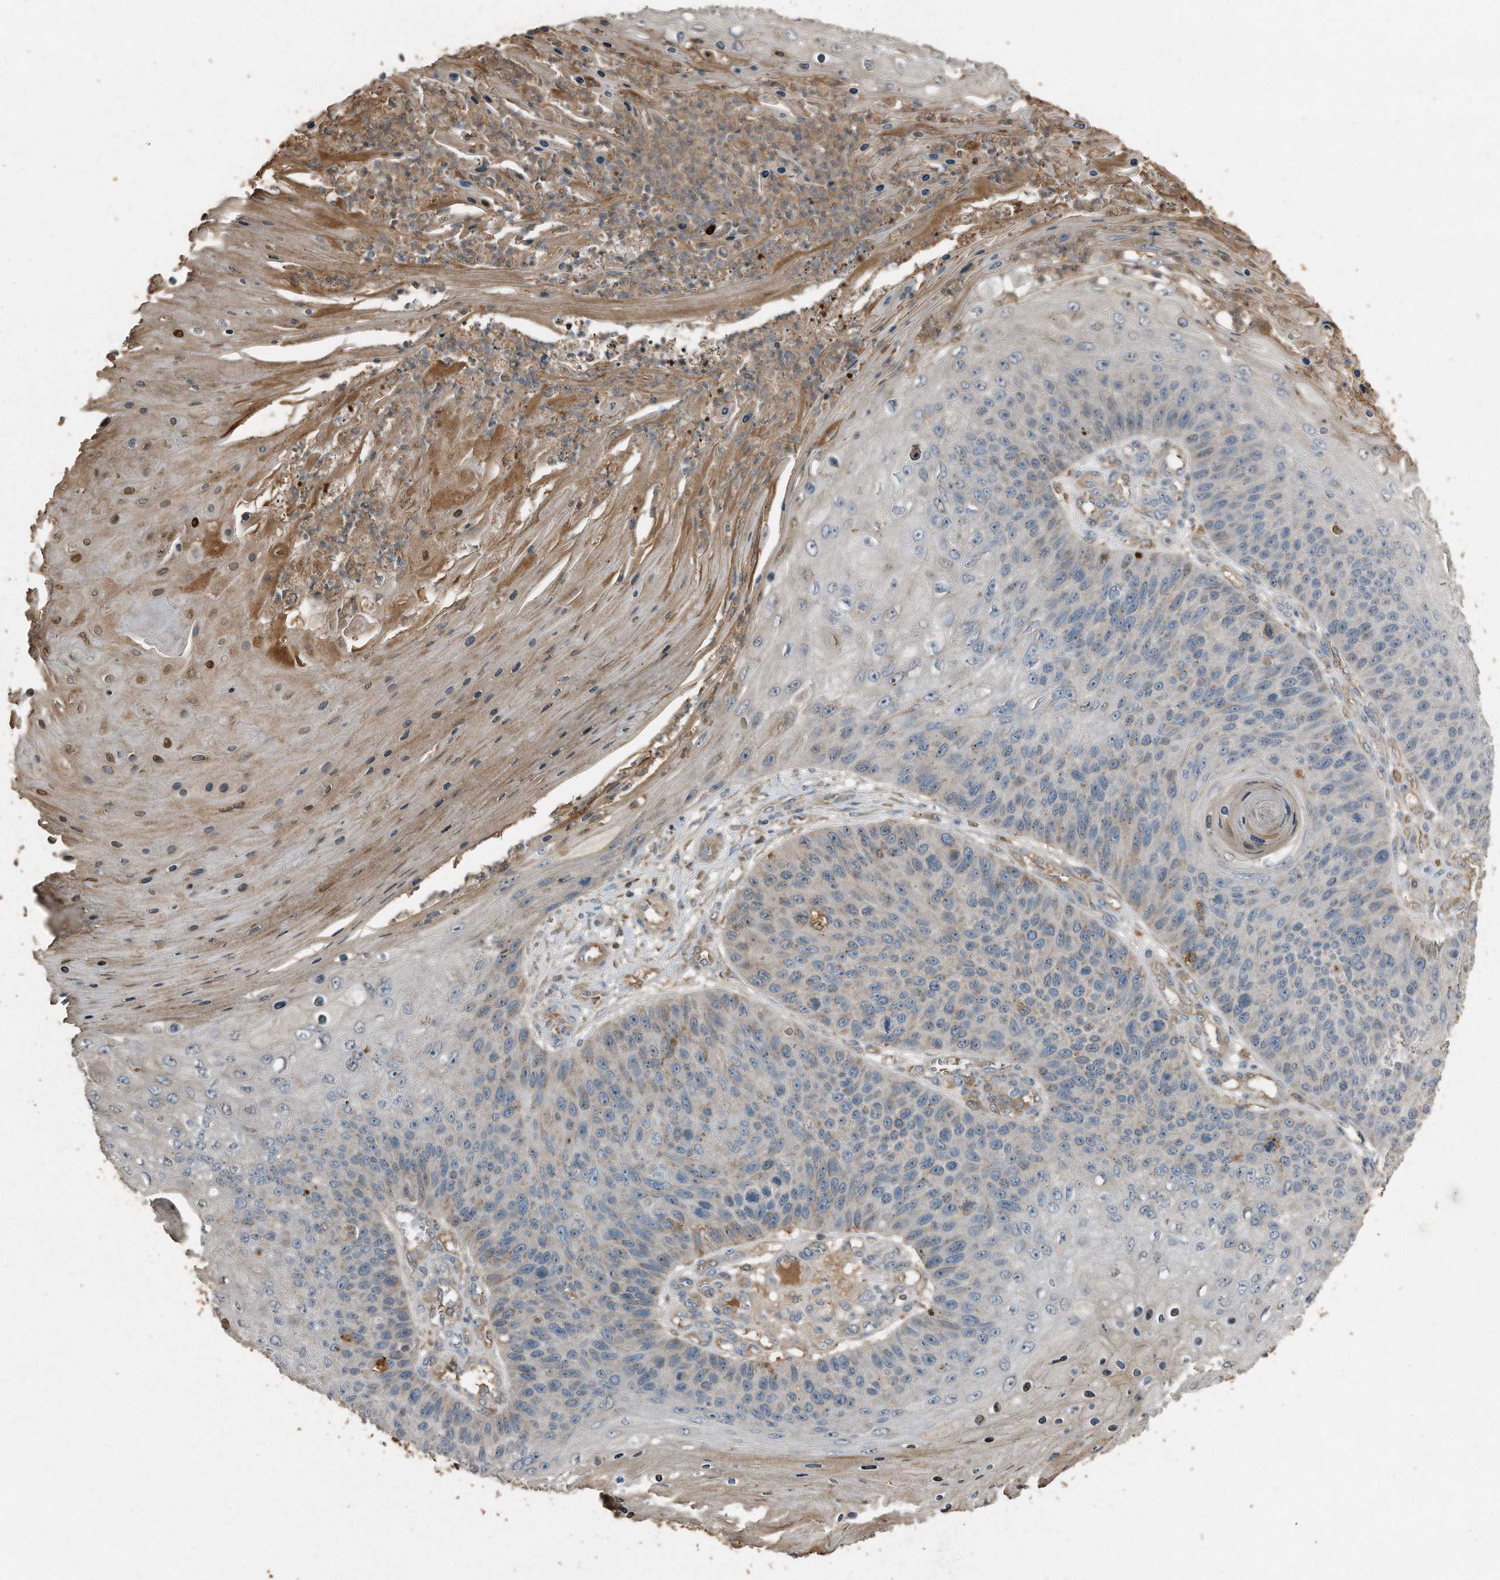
{"staining": {"intensity": "weak", "quantity": "<25%", "location": "cytoplasmic/membranous"}, "tissue": "skin cancer", "cell_type": "Tumor cells", "image_type": "cancer", "snomed": [{"axis": "morphology", "description": "Squamous cell carcinoma, NOS"}, {"axis": "topography", "description": "Skin"}], "caption": "Image shows no significant protein expression in tumor cells of skin cancer (squamous cell carcinoma).", "gene": "C9", "patient": {"sex": "female", "age": 88}}